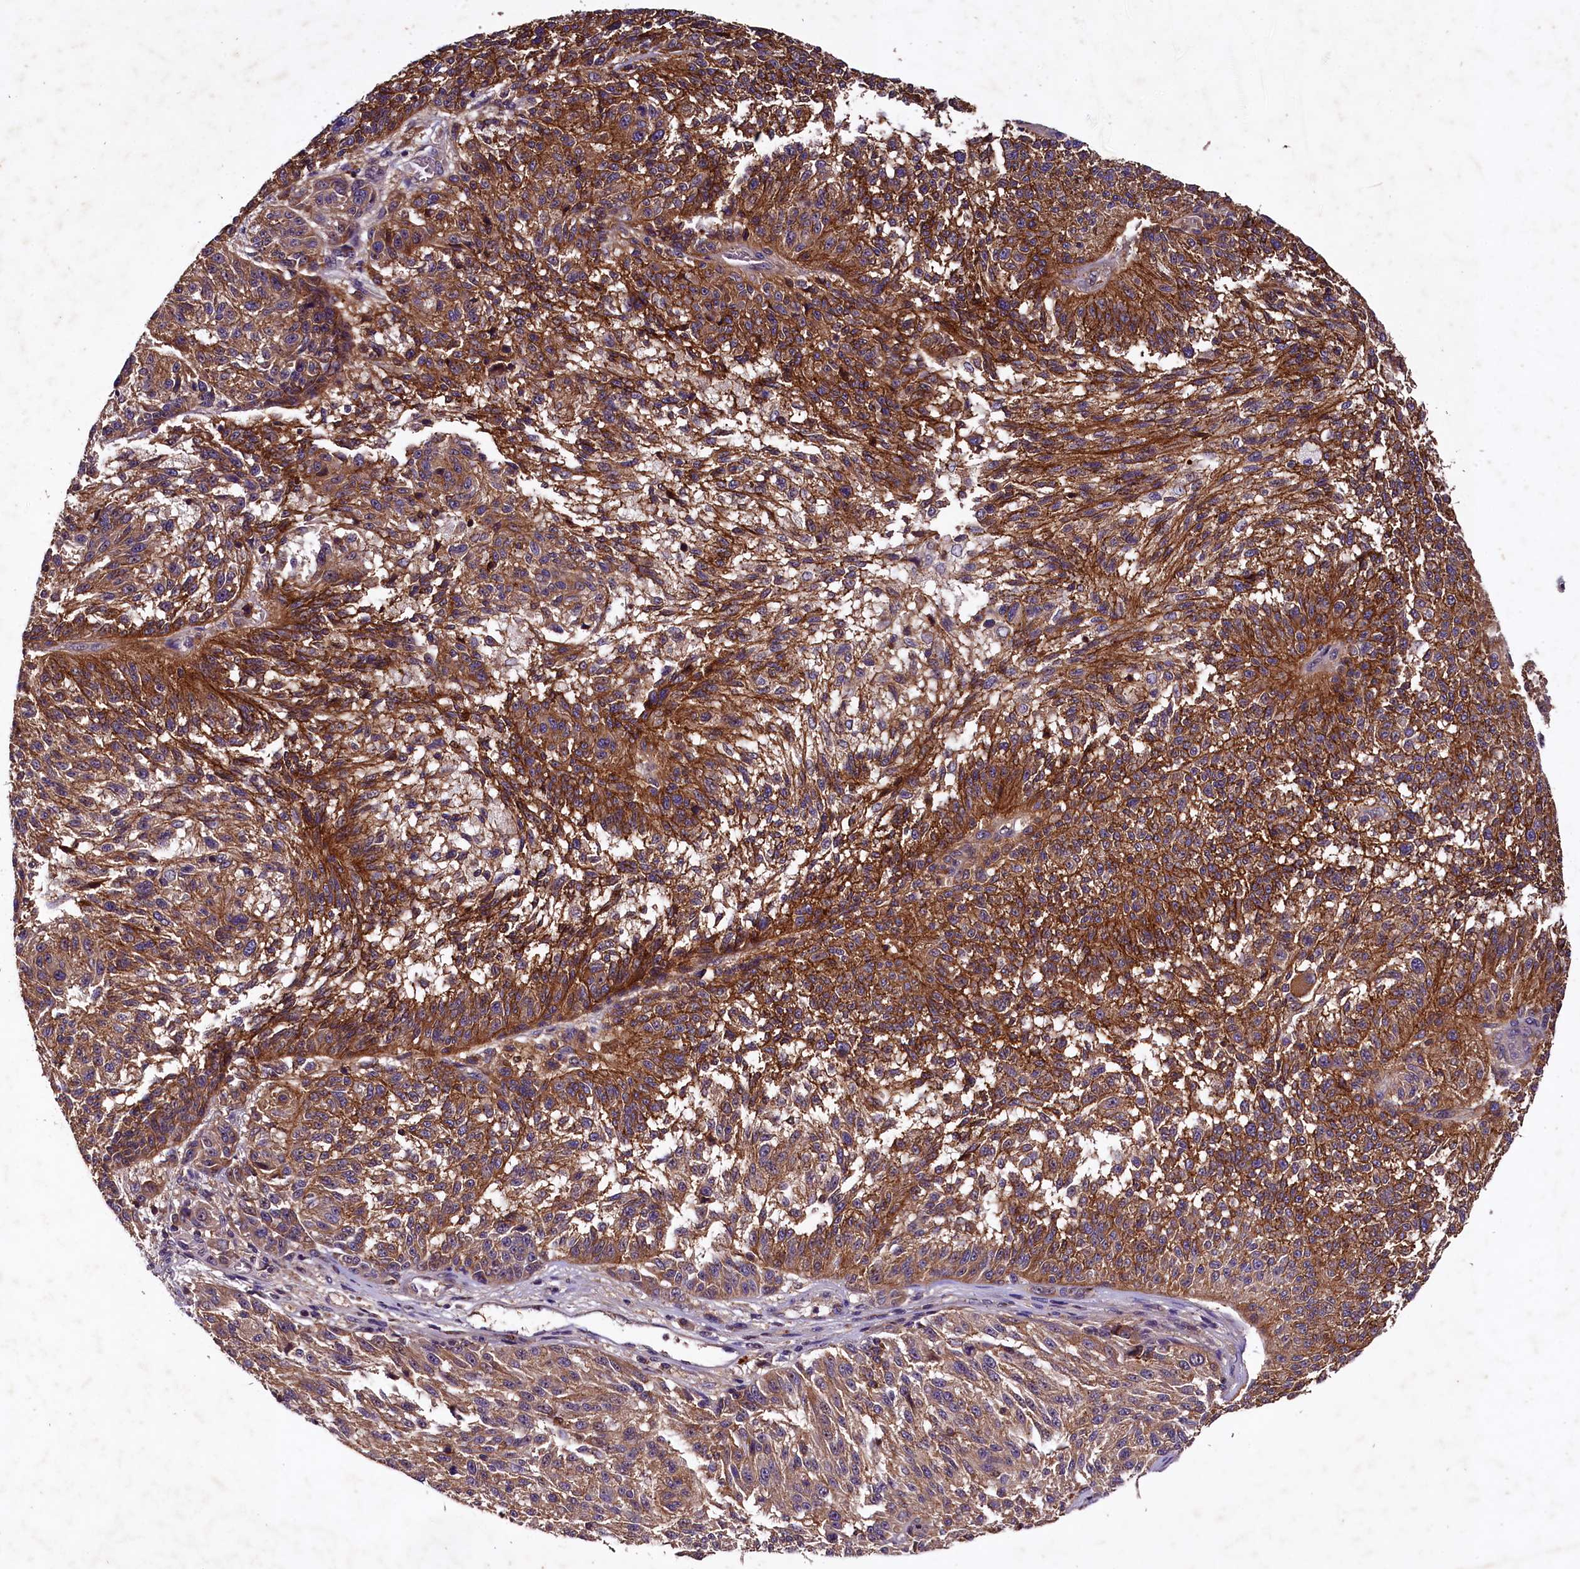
{"staining": {"intensity": "strong", "quantity": ">75%", "location": "cytoplasmic/membranous"}, "tissue": "melanoma", "cell_type": "Tumor cells", "image_type": "cancer", "snomed": [{"axis": "morphology", "description": "Malignant melanoma, NOS"}, {"axis": "topography", "description": "Skin"}], "caption": "Immunohistochemistry (IHC) micrograph of neoplastic tissue: melanoma stained using IHC reveals high levels of strong protein expression localized specifically in the cytoplasmic/membranous of tumor cells, appearing as a cytoplasmic/membranous brown color.", "gene": "PLXNB1", "patient": {"sex": "male", "age": 53}}